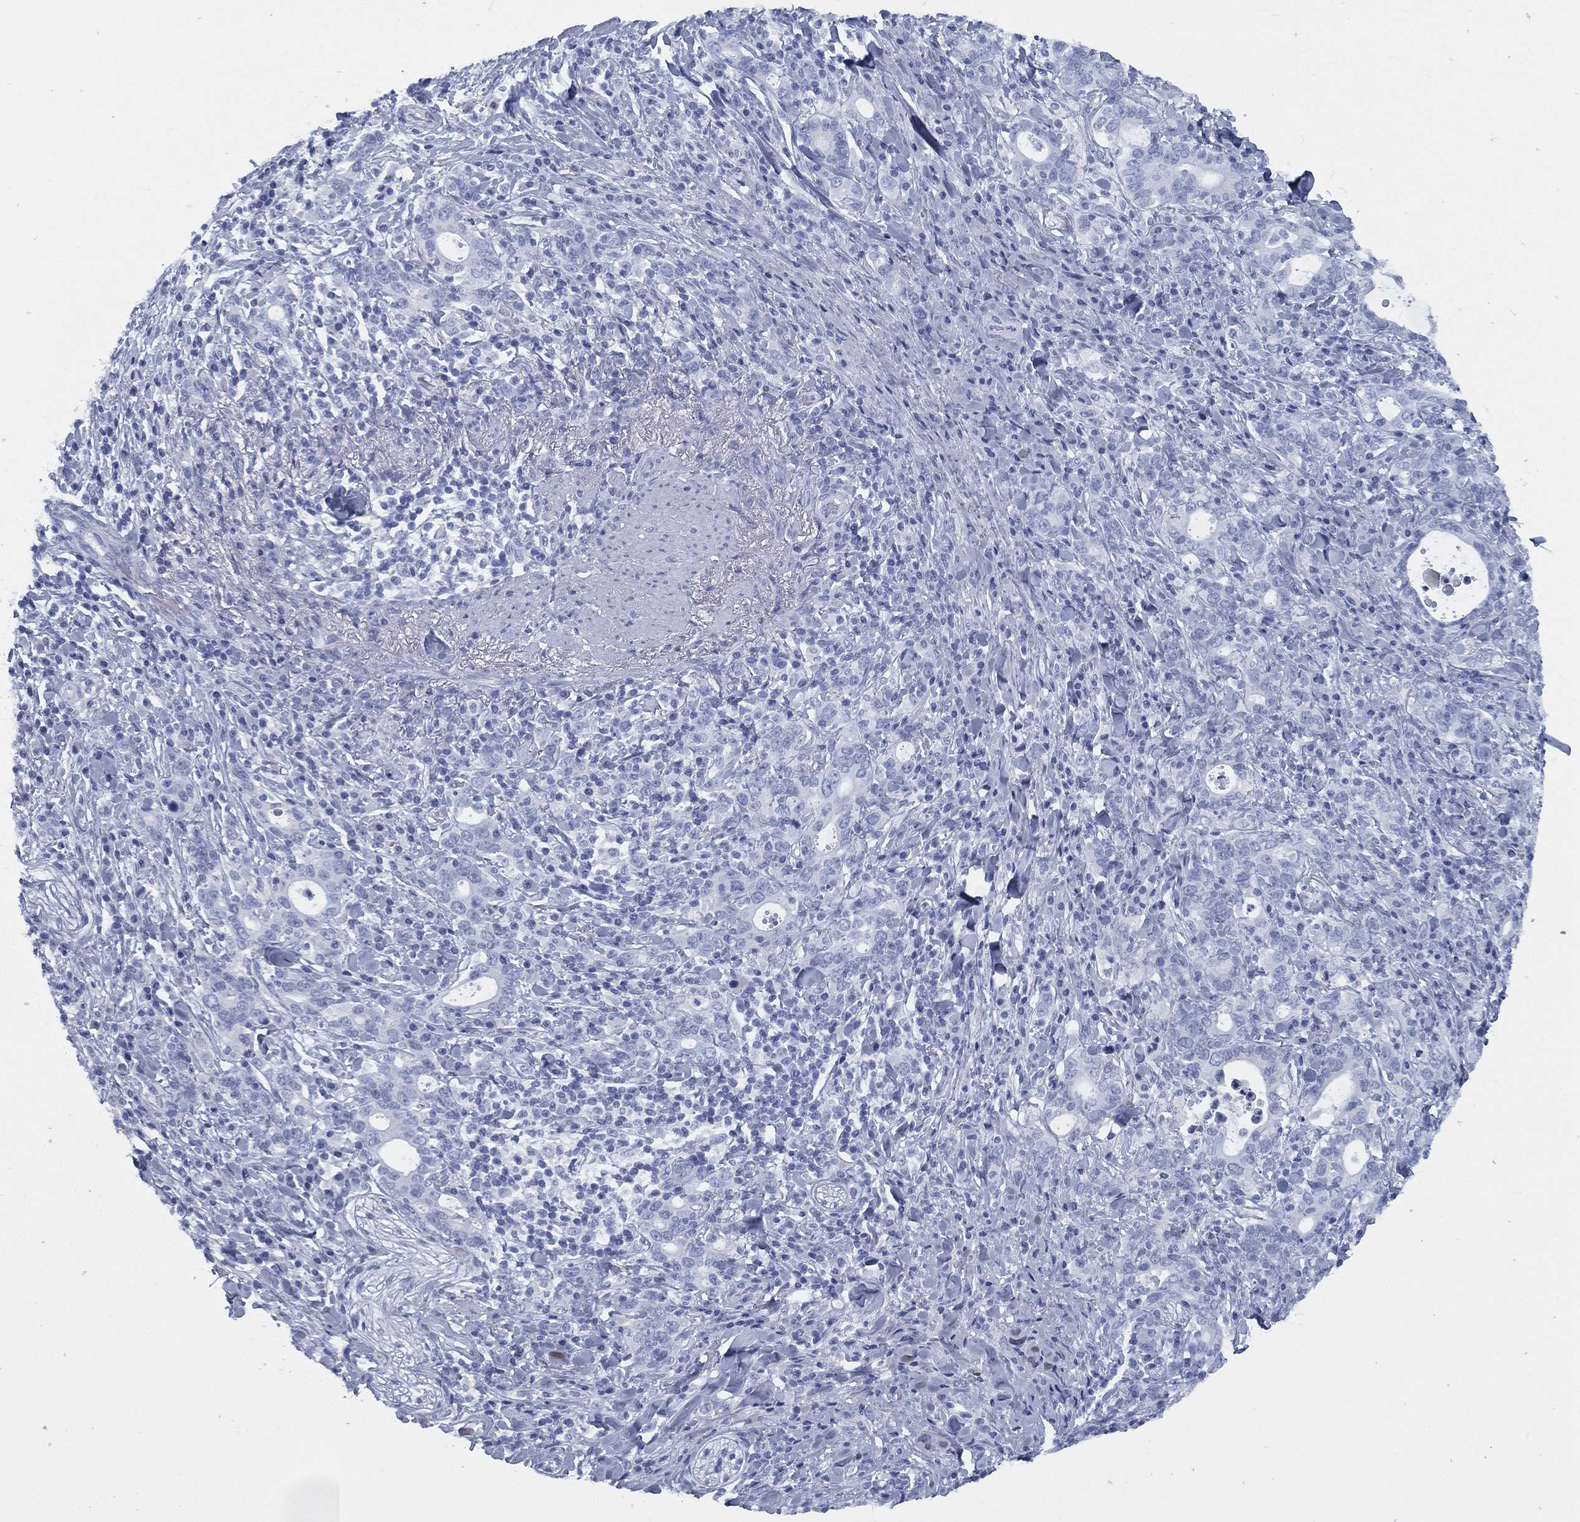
{"staining": {"intensity": "negative", "quantity": "none", "location": "none"}, "tissue": "stomach cancer", "cell_type": "Tumor cells", "image_type": "cancer", "snomed": [{"axis": "morphology", "description": "Adenocarcinoma, NOS"}, {"axis": "topography", "description": "Stomach"}], "caption": "The photomicrograph displays no significant expression in tumor cells of stomach cancer. Brightfield microscopy of immunohistochemistry (IHC) stained with DAB (3,3'-diaminobenzidine) (brown) and hematoxylin (blue), captured at high magnification.", "gene": "TMEM252", "patient": {"sex": "male", "age": 79}}